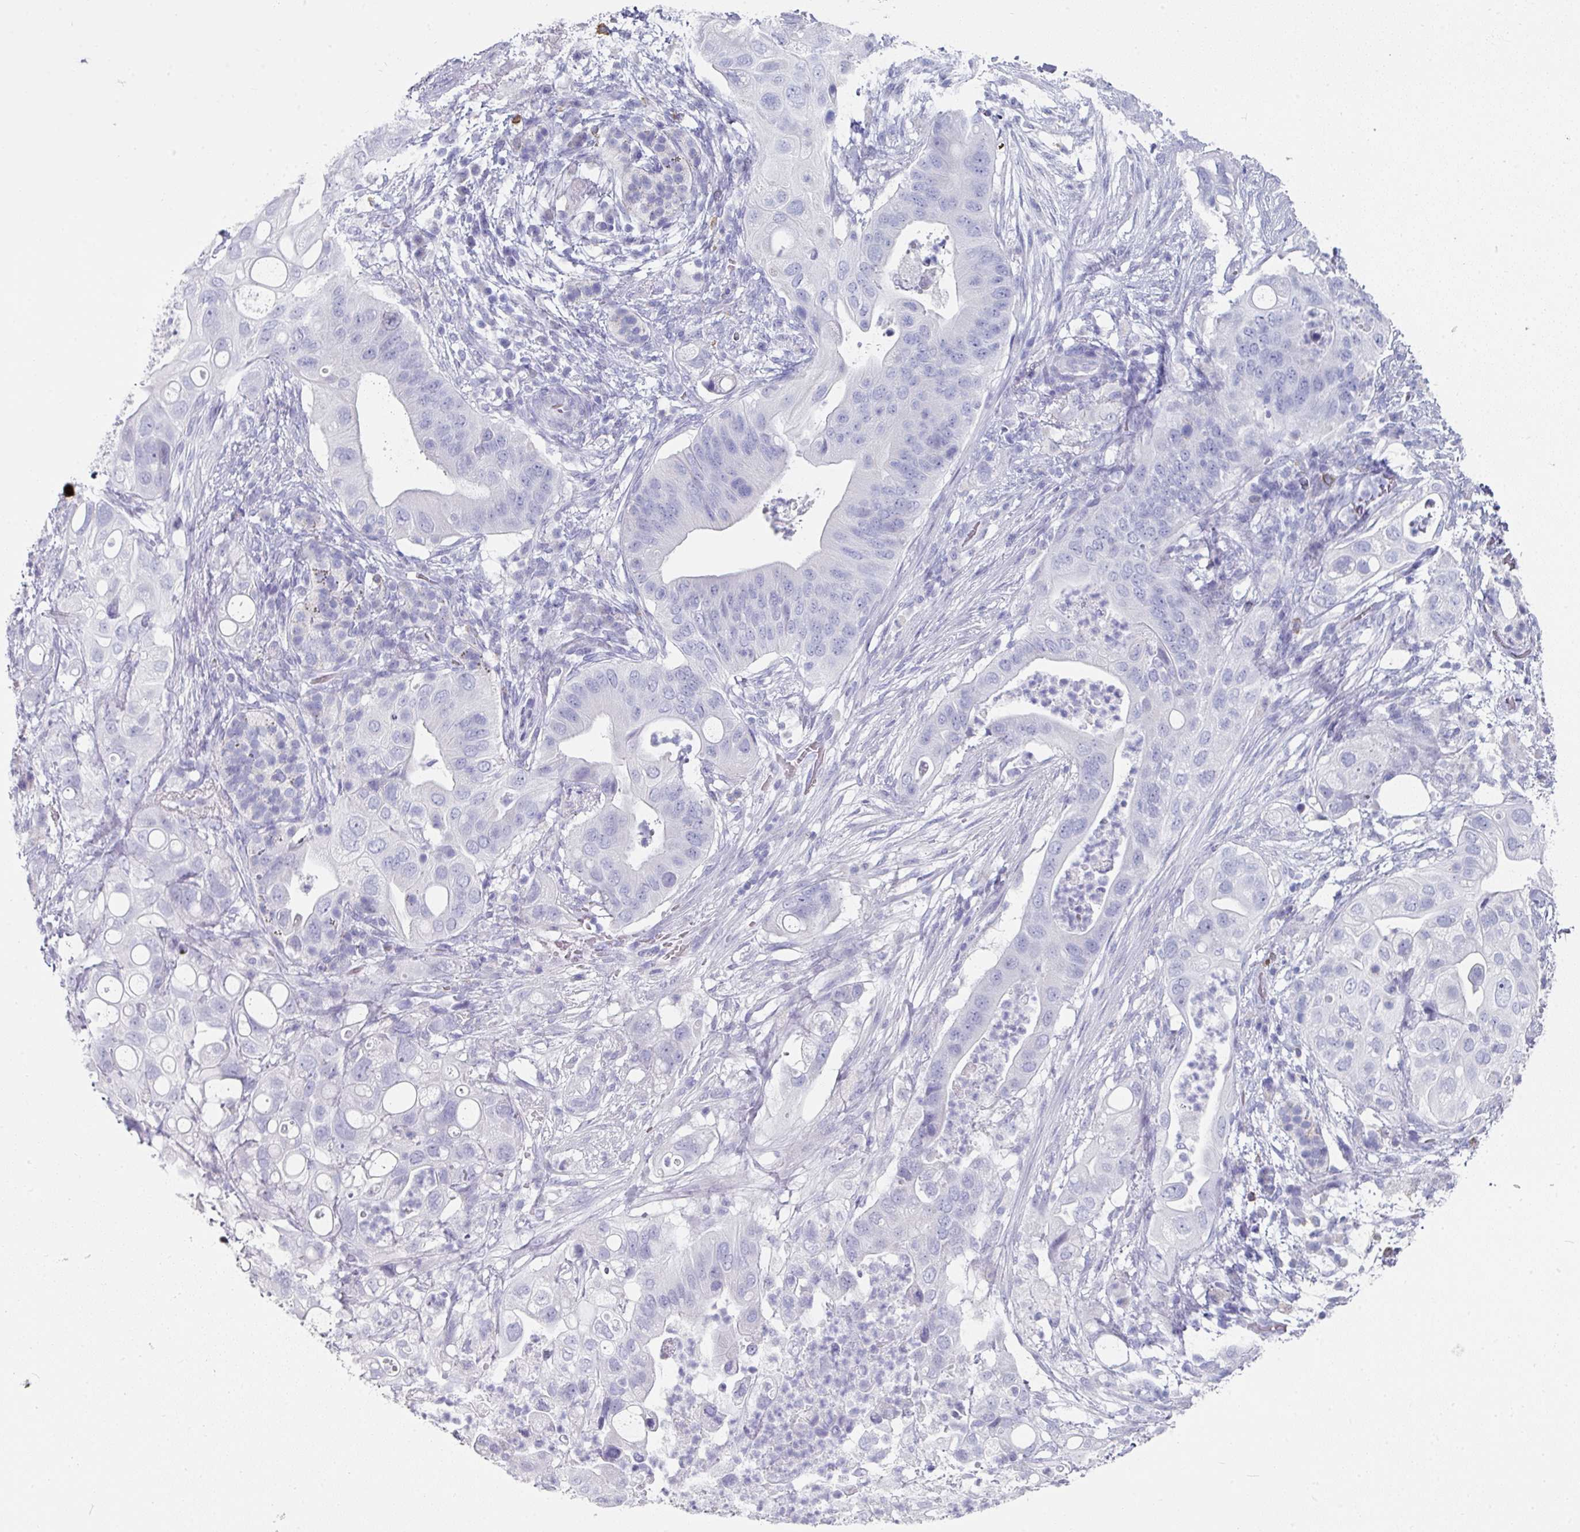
{"staining": {"intensity": "negative", "quantity": "none", "location": "none"}, "tissue": "pancreatic cancer", "cell_type": "Tumor cells", "image_type": "cancer", "snomed": [{"axis": "morphology", "description": "Adenocarcinoma, NOS"}, {"axis": "topography", "description": "Pancreas"}], "caption": "A micrograph of adenocarcinoma (pancreatic) stained for a protein shows no brown staining in tumor cells.", "gene": "SETBP1", "patient": {"sex": "female", "age": 72}}